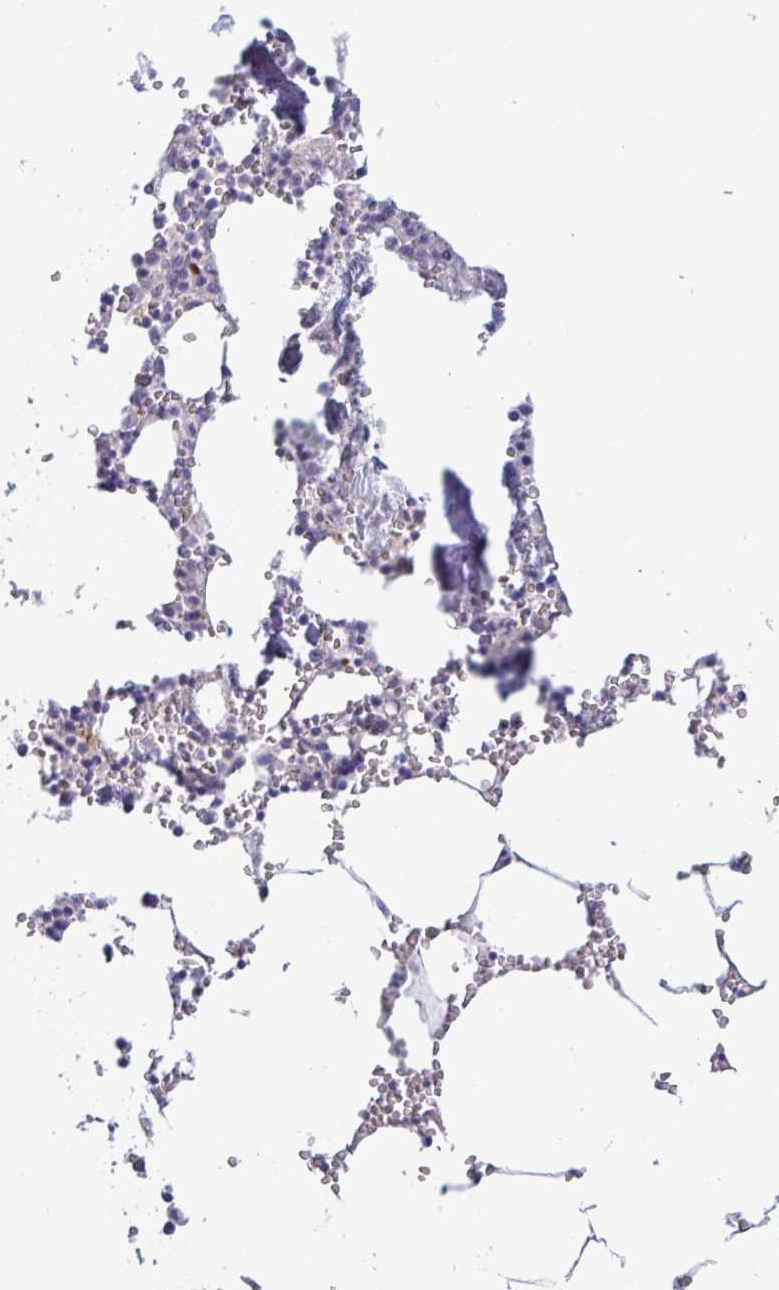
{"staining": {"intensity": "moderate", "quantity": "<25%", "location": "cytoplasmic/membranous"}, "tissue": "bone marrow", "cell_type": "Hematopoietic cells", "image_type": "normal", "snomed": [{"axis": "morphology", "description": "Normal tissue, NOS"}, {"axis": "topography", "description": "Bone marrow"}], "caption": "IHC micrograph of unremarkable bone marrow: bone marrow stained using immunohistochemistry (IHC) exhibits low levels of moderate protein expression localized specifically in the cytoplasmic/membranous of hematopoietic cells, appearing as a cytoplasmic/membranous brown color.", "gene": "TAS2R38", "patient": {"sex": "male", "age": 54}}